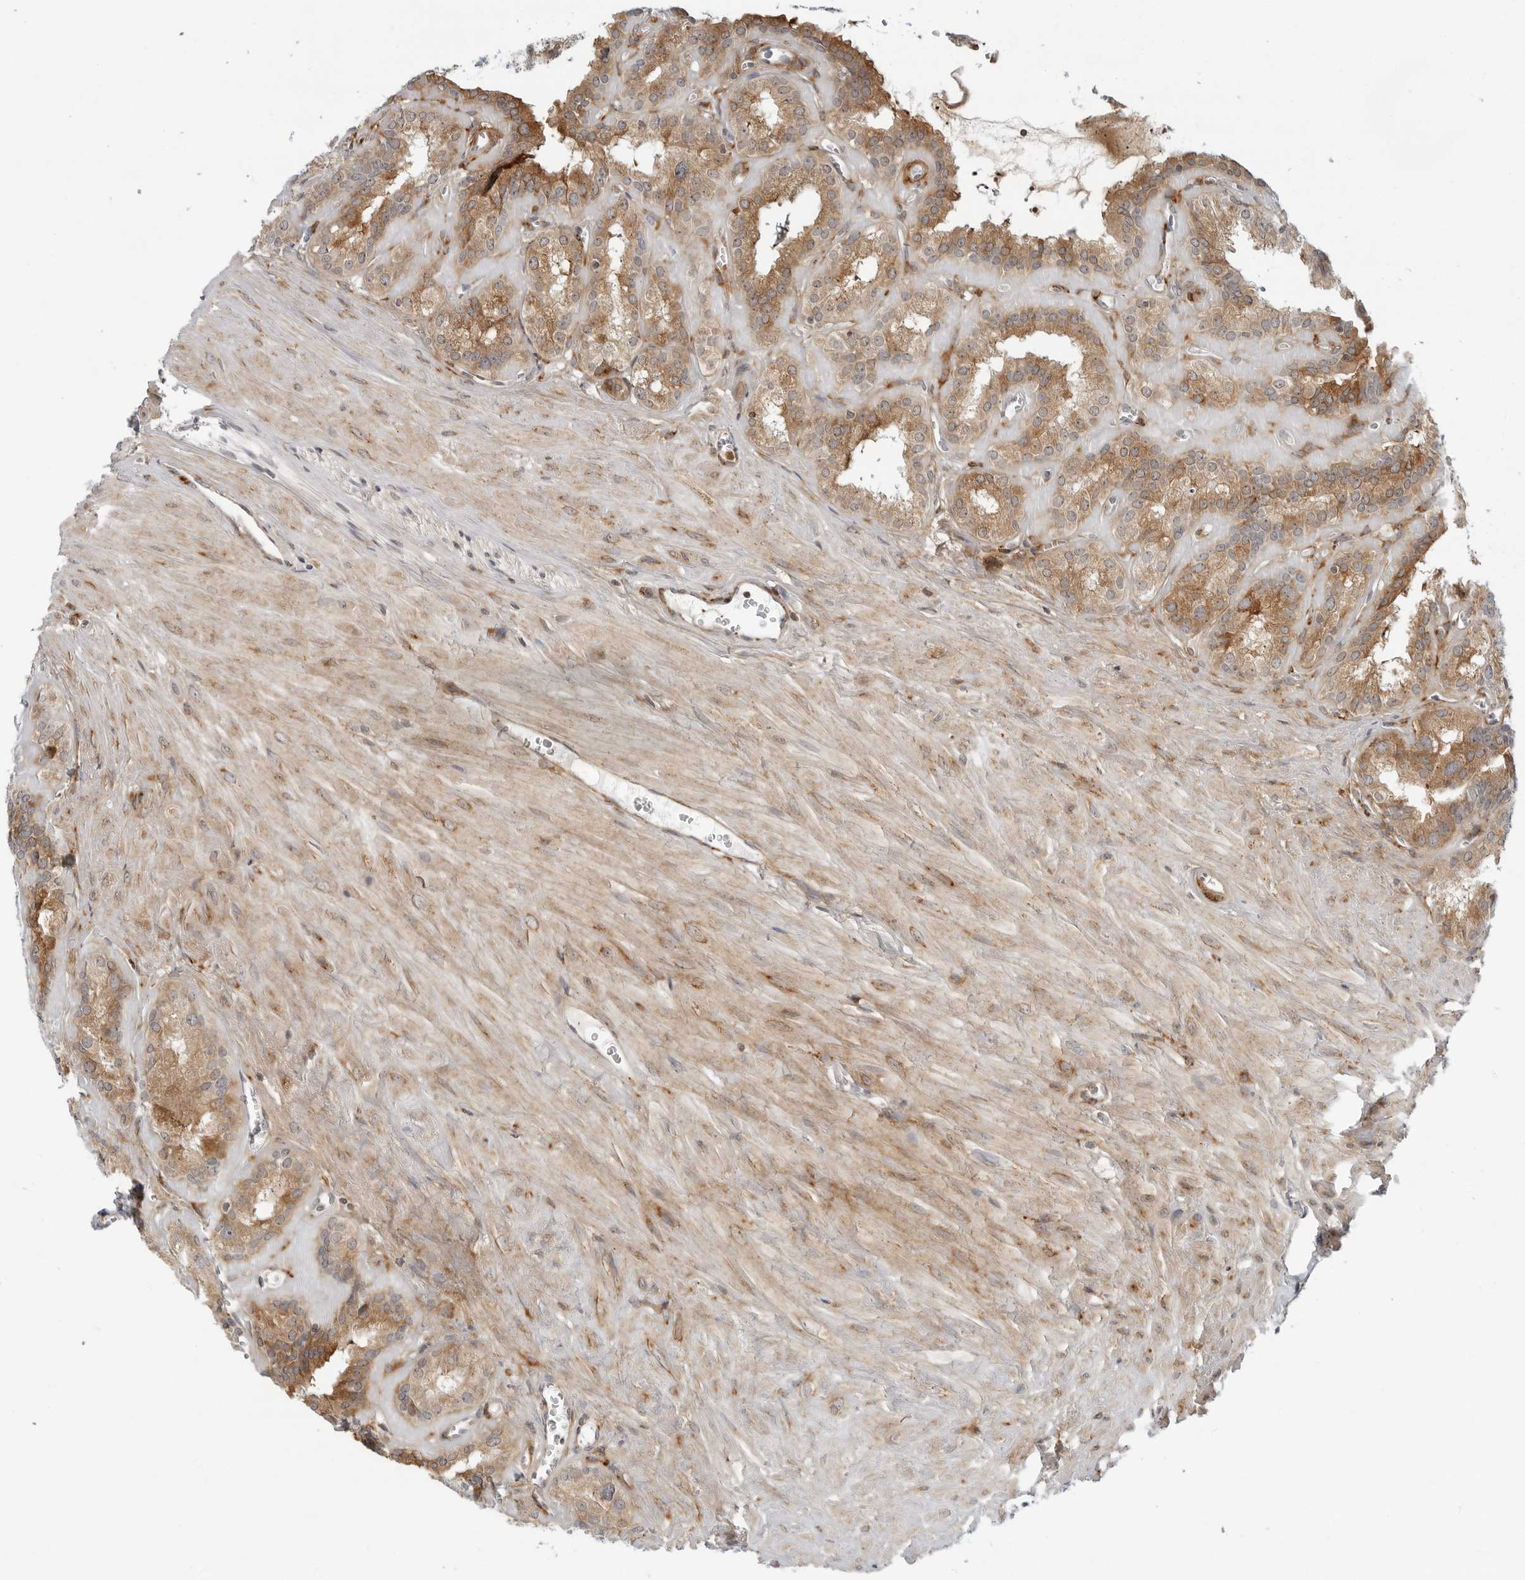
{"staining": {"intensity": "moderate", "quantity": ">75%", "location": "cytoplasmic/membranous"}, "tissue": "seminal vesicle", "cell_type": "Glandular cells", "image_type": "normal", "snomed": [{"axis": "morphology", "description": "Normal tissue, NOS"}, {"axis": "topography", "description": "Prostate"}, {"axis": "topography", "description": "Seminal veicle"}], "caption": "Immunohistochemistry image of unremarkable seminal vesicle: human seminal vesicle stained using immunohistochemistry (IHC) reveals medium levels of moderate protein expression localized specifically in the cytoplasmic/membranous of glandular cells, appearing as a cytoplasmic/membranous brown color.", "gene": "C1QTNF1", "patient": {"sex": "male", "age": 59}}